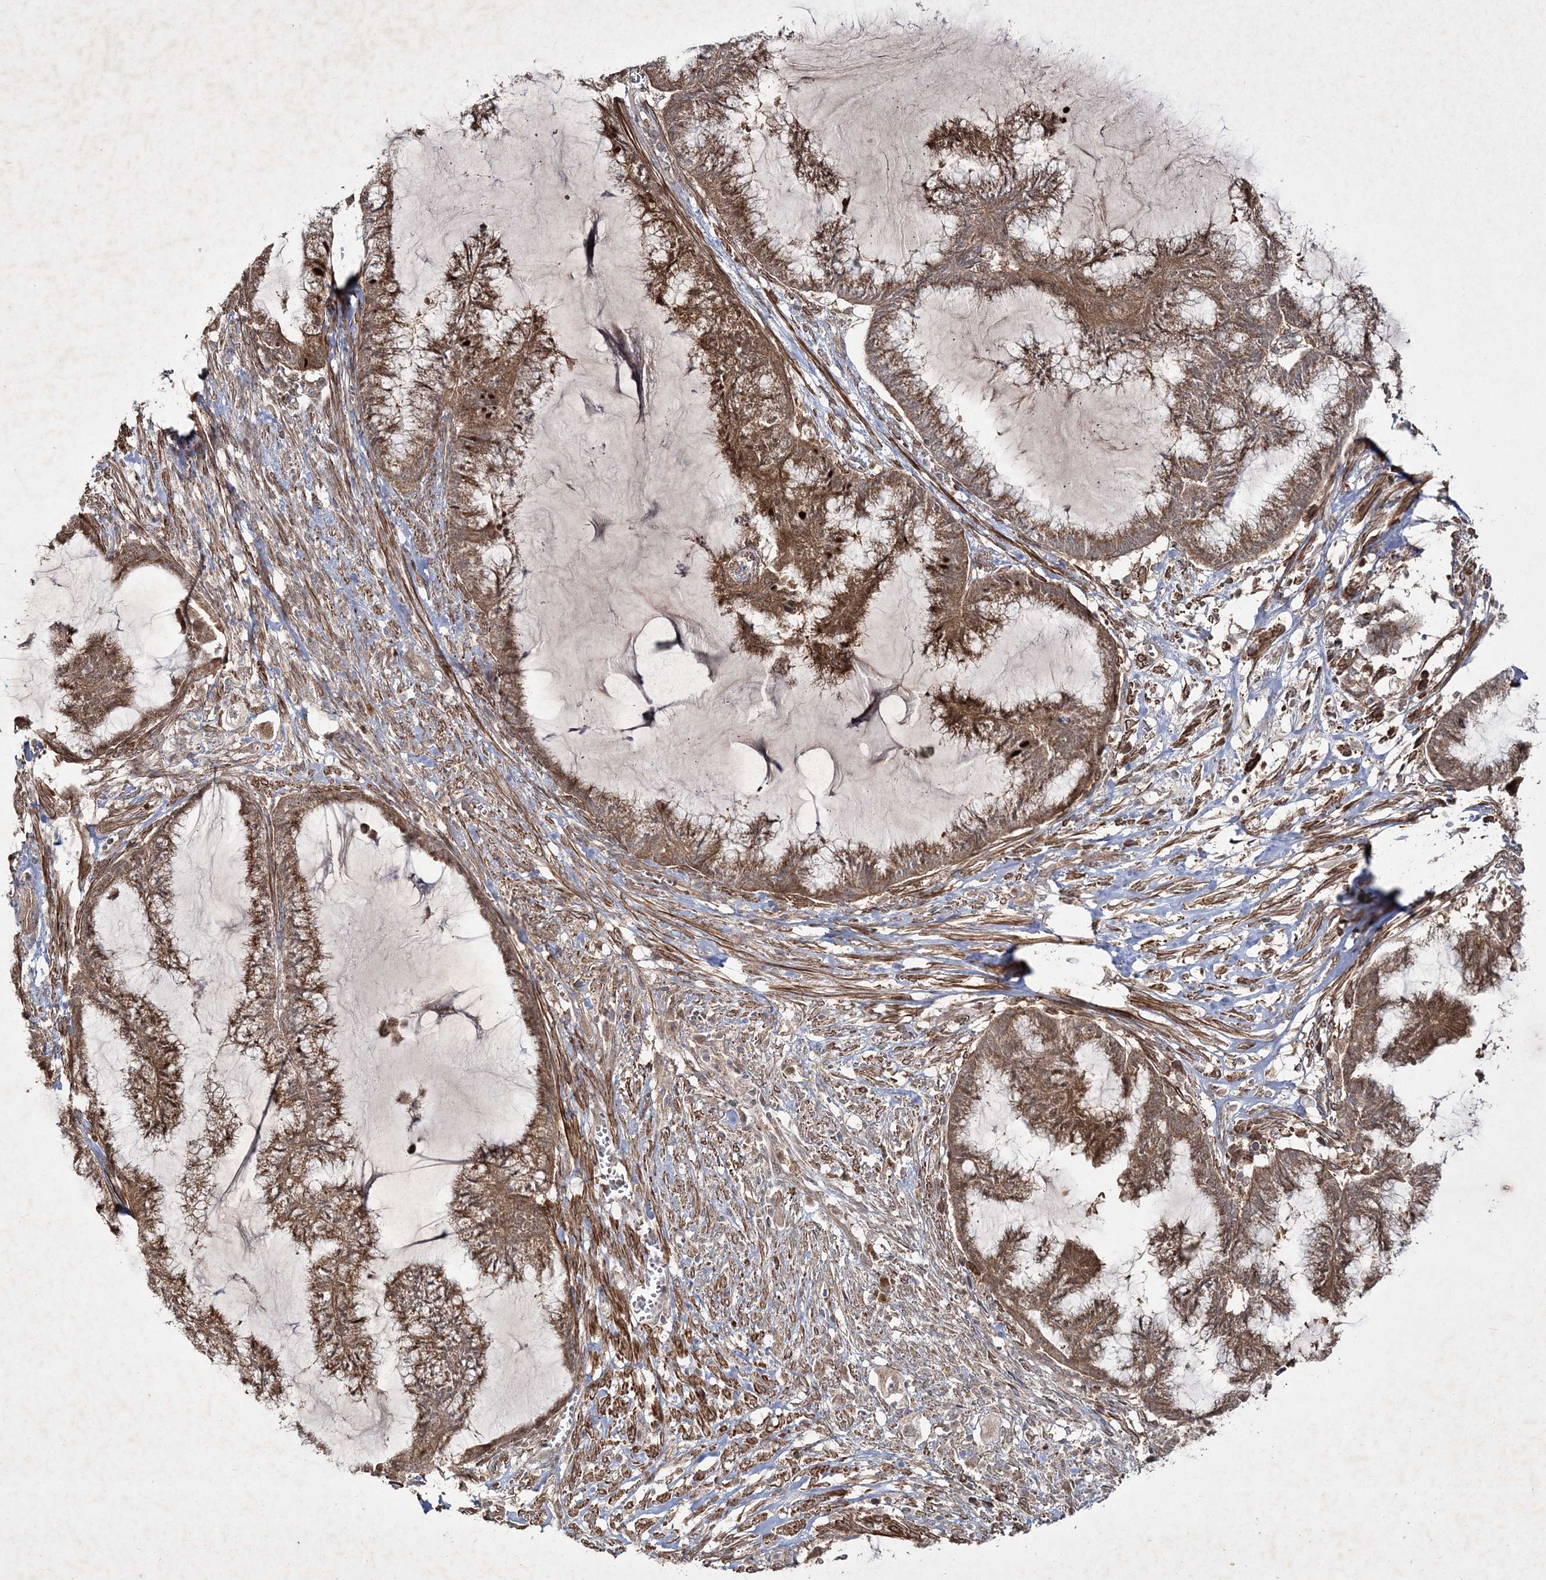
{"staining": {"intensity": "moderate", "quantity": ">75%", "location": "cytoplasmic/membranous"}, "tissue": "endometrial cancer", "cell_type": "Tumor cells", "image_type": "cancer", "snomed": [{"axis": "morphology", "description": "Adenocarcinoma, NOS"}, {"axis": "topography", "description": "Endometrium"}], "caption": "Endometrial adenocarcinoma was stained to show a protein in brown. There is medium levels of moderate cytoplasmic/membranous positivity in approximately >75% of tumor cells.", "gene": "MOCS2", "patient": {"sex": "female", "age": 86}}